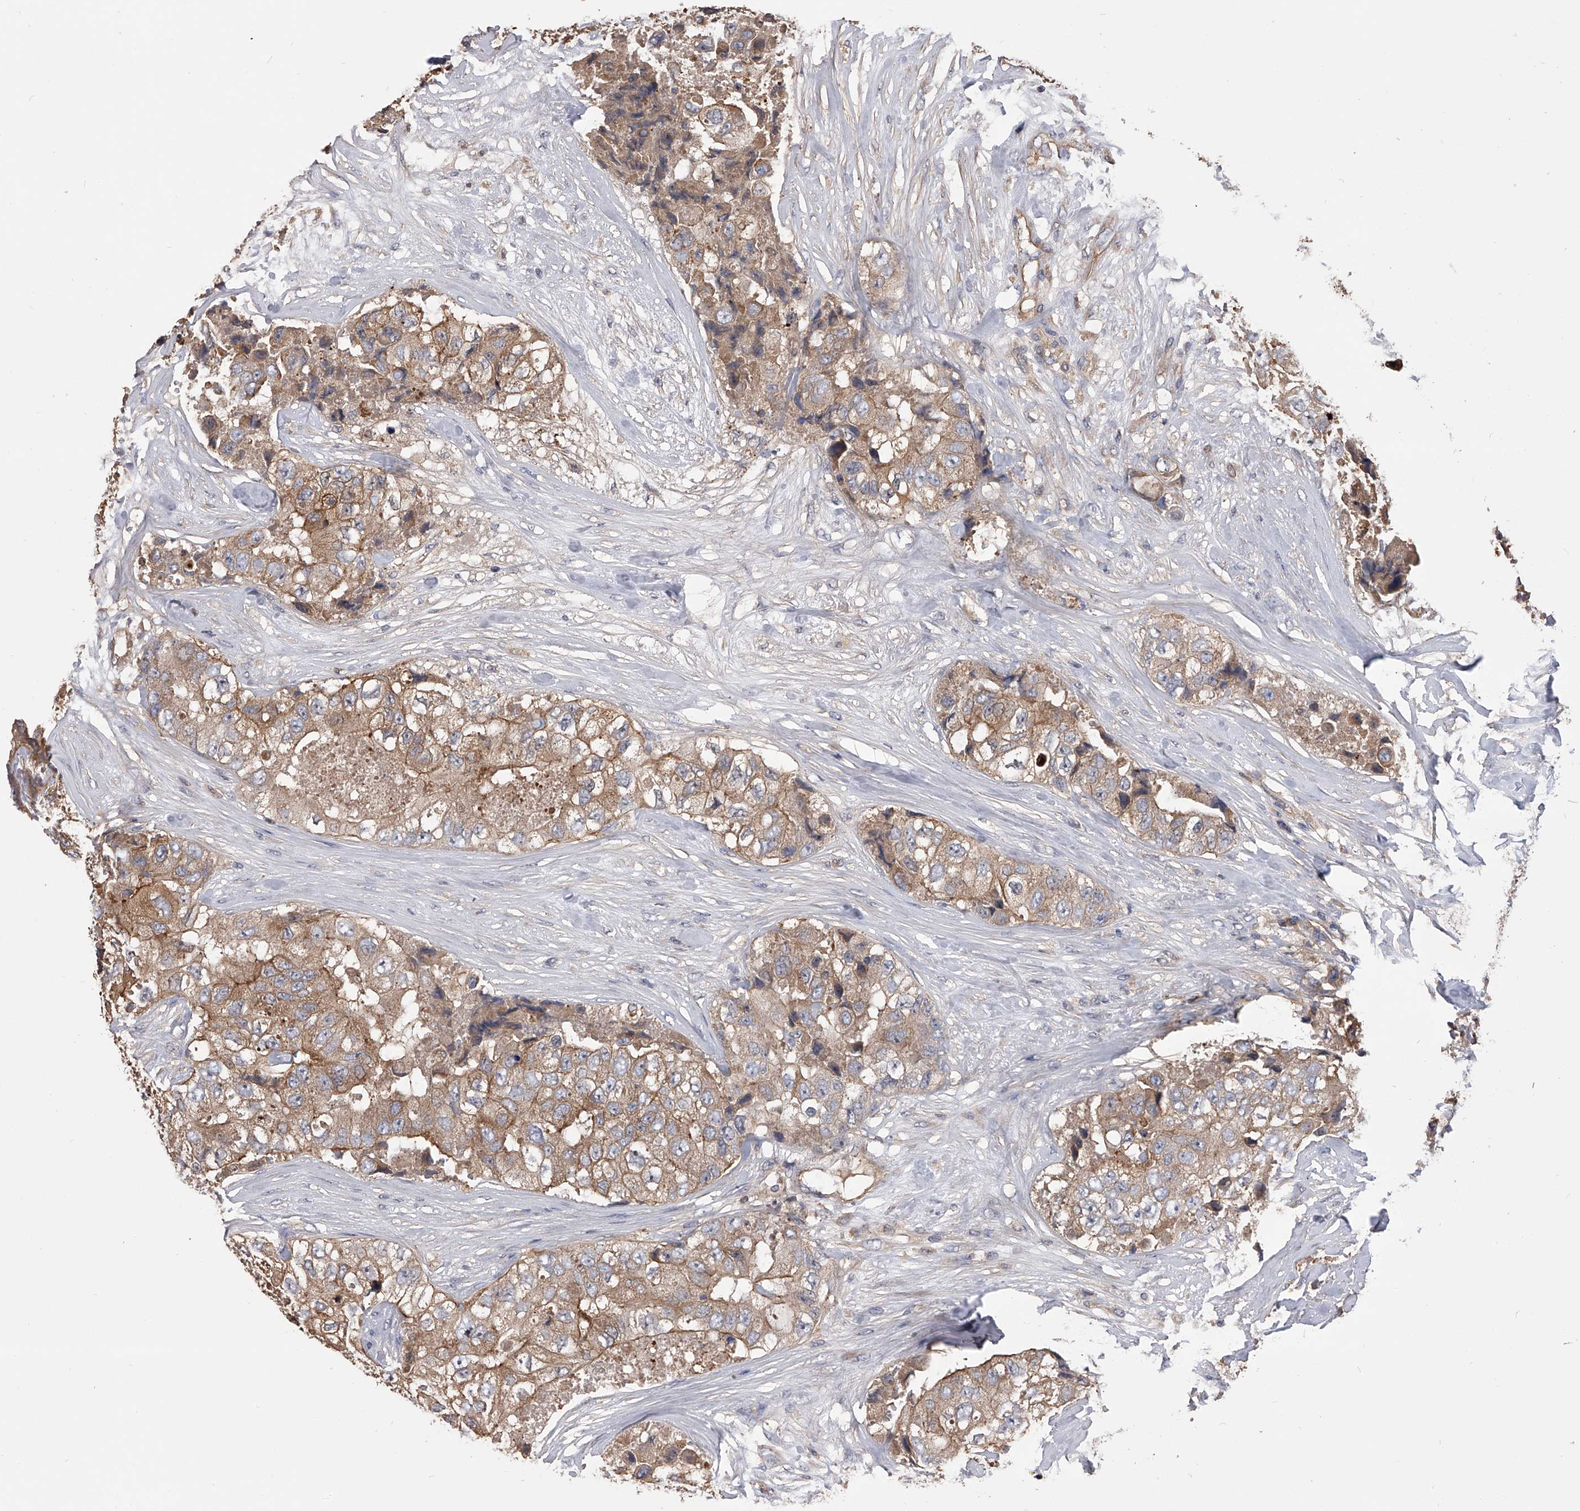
{"staining": {"intensity": "moderate", "quantity": ">75%", "location": "cytoplasmic/membranous"}, "tissue": "breast cancer", "cell_type": "Tumor cells", "image_type": "cancer", "snomed": [{"axis": "morphology", "description": "Duct carcinoma"}, {"axis": "topography", "description": "Breast"}], "caption": "A brown stain highlights moderate cytoplasmic/membranous staining of a protein in breast invasive ductal carcinoma tumor cells.", "gene": "CUL7", "patient": {"sex": "female", "age": 62}}